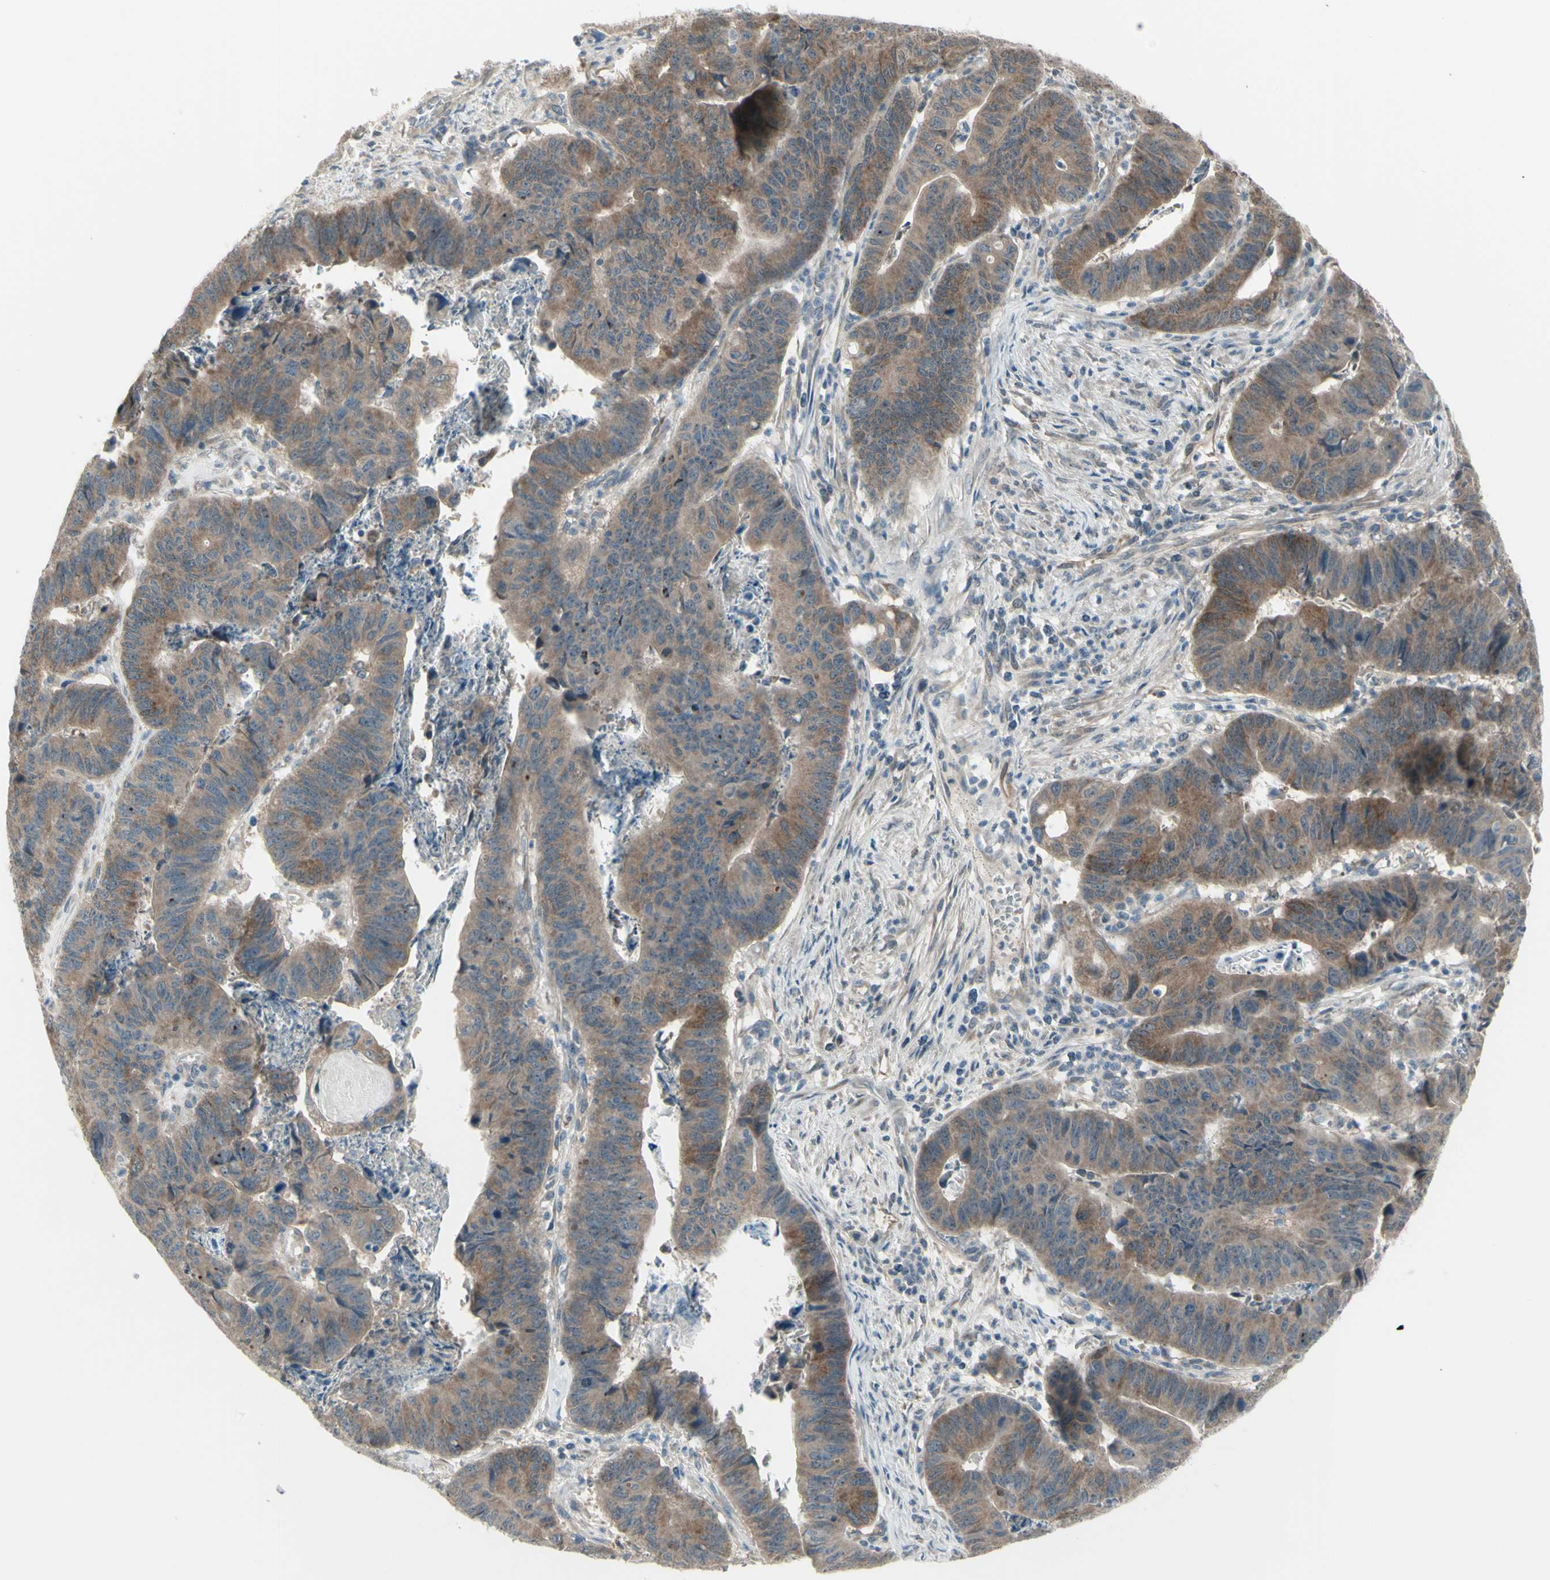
{"staining": {"intensity": "weak", "quantity": "25%-75%", "location": "cytoplasmic/membranous"}, "tissue": "stomach cancer", "cell_type": "Tumor cells", "image_type": "cancer", "snomed": [{"axis": "morphology", "description": "Adenocarcinoma, NOS"}, {"axis": "topography", "description": "Stomach, lower"}], "caption": "Protein expression analysis of adenocarcinoma (stomach) exhibits weak cytoplasmic/membranous expression in approximately 25%-75% of tumor cells.", "gene": "NAXD", "patient": {"sex": "male", "age": 77}}